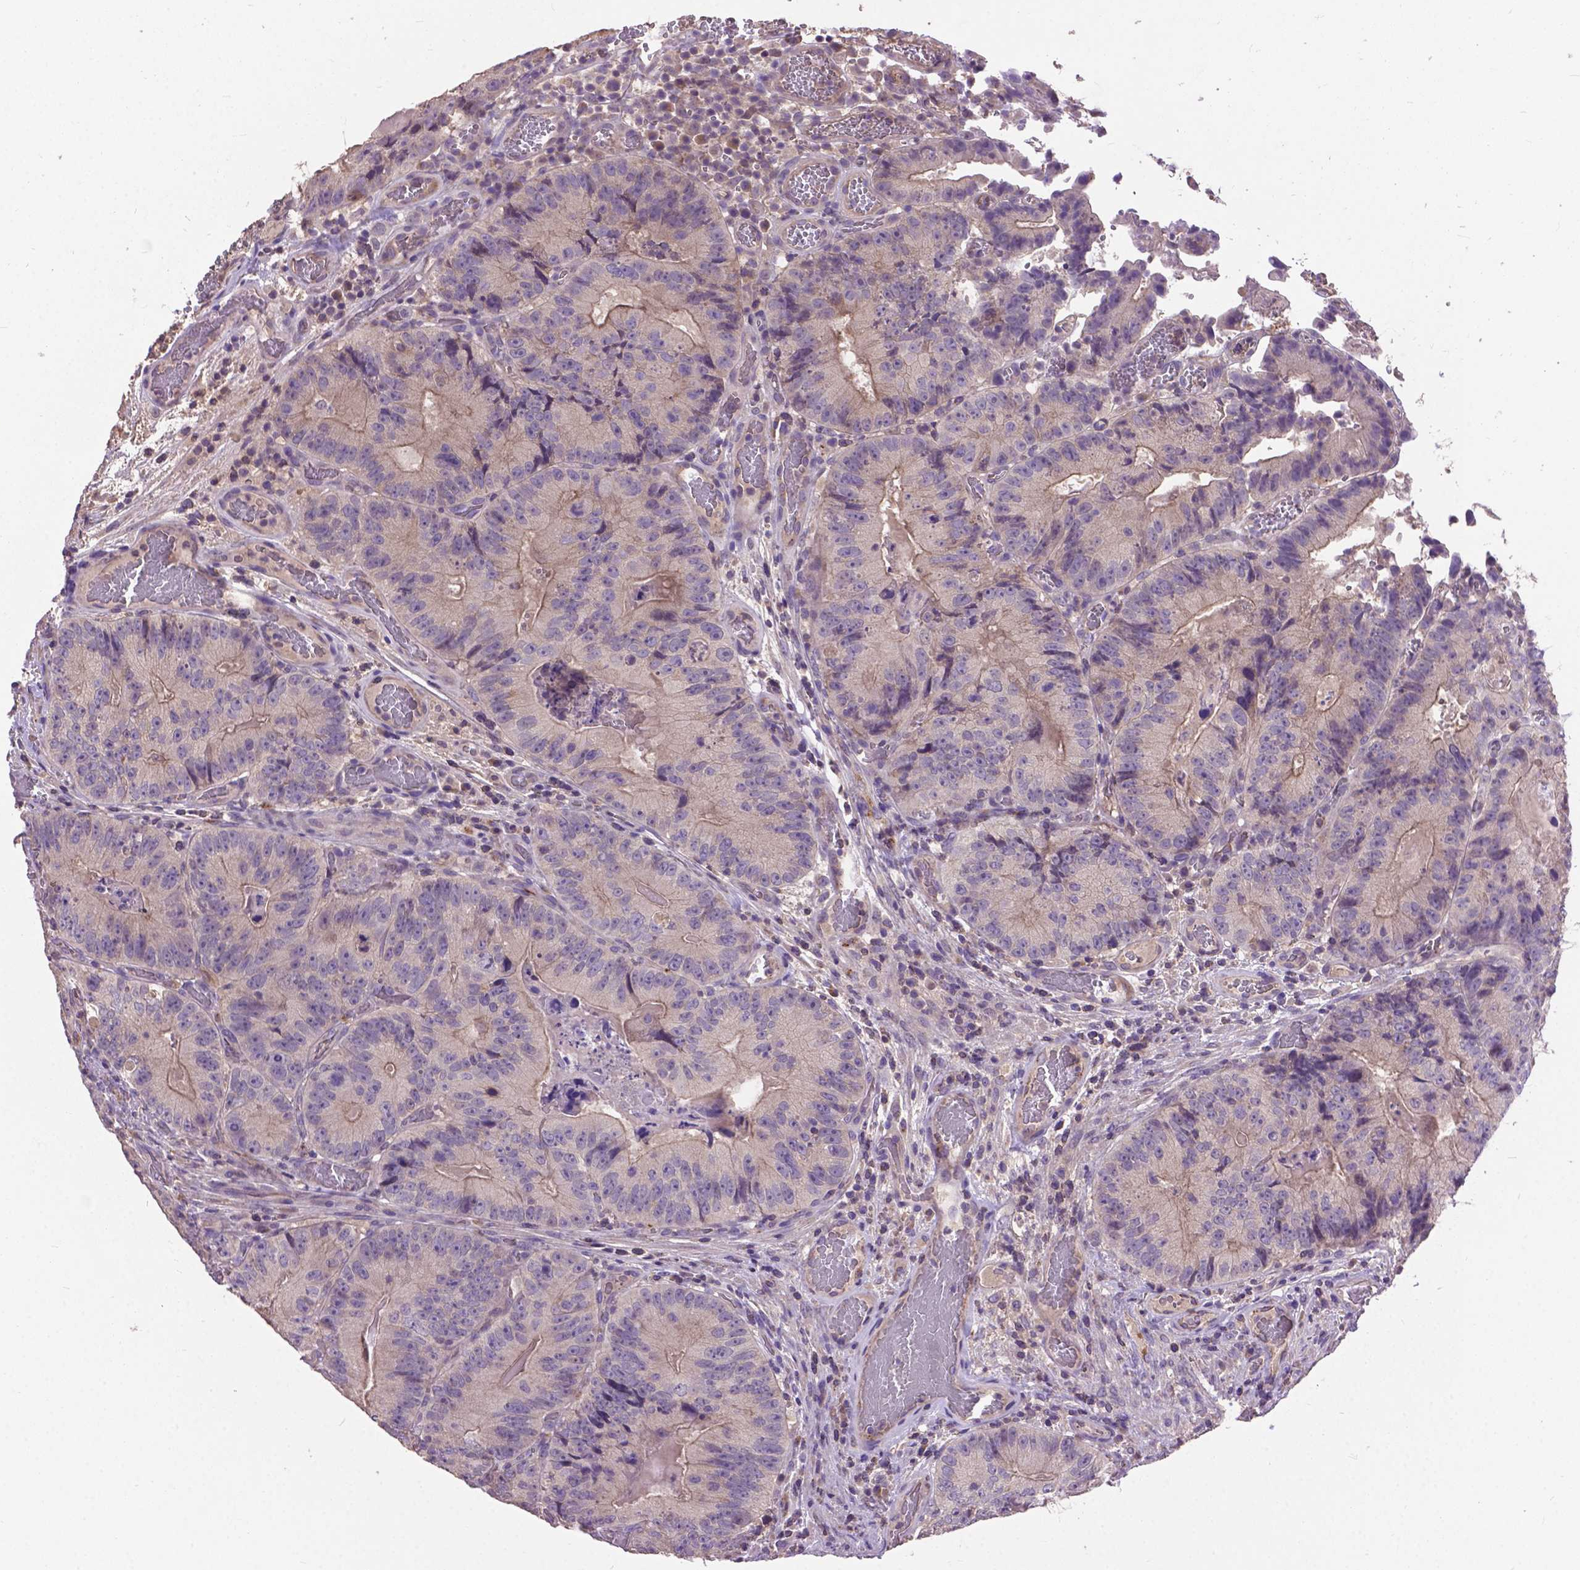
{"staining": {"intensity": "weak", "quantity": "<25%", "location": "cytoplasmic/membranous"}, "tissue": "colorectal cancer", "cell_type": "Tumor cells", "image_type": "cancer", "snomed": [{"axis": "morphology", "description": "Adenocarcinoma, NOS"}, {"axis": "topography", "description": "Colon"}], "caption": "DAB immunohistochemical staining of adenocarcinoma (colorectal) displays no significant positivity in tumor cells.", "gene": "ZNF337", "patient": {"sex": "female", "age": 86}}